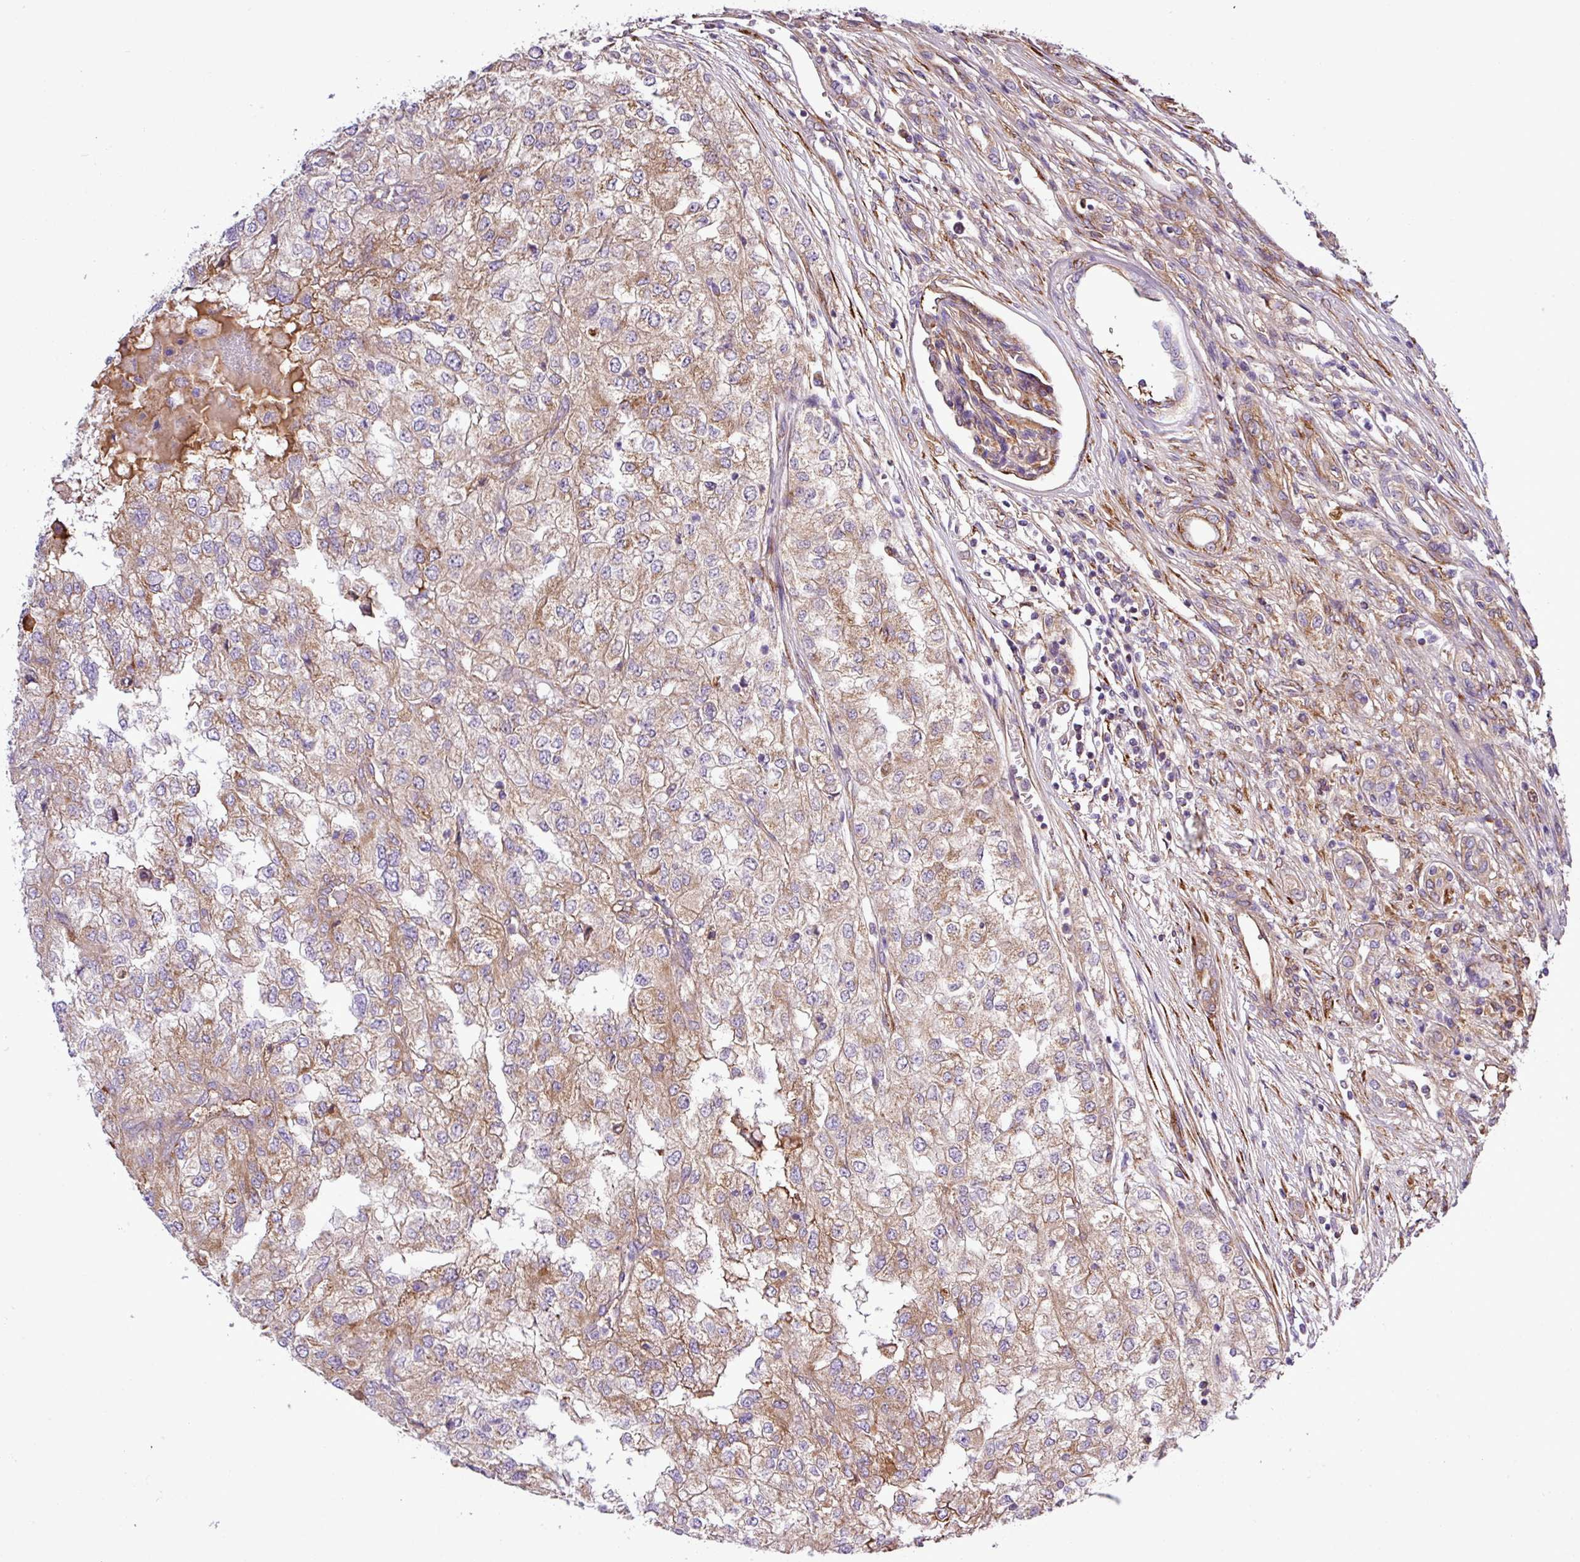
{"staining": {"intensity": "moderate", "quantity": ">75%", "location": "cytoplasmic/membranous"}, "tissue": "renal cancer", "cell_type": "Tumor cells", "image_type": "cancer", "snomed": [{"axis": "morphology", "description": "Adenocarcinoma, NOS"}, {"axis": "topography", "description": "Kidney"}], "caption": "This is an image of immunohistochemistry (IHC) staining of adenocarcinoma (renal), which shows moderate staining in the cytoplasmic/membranous of tumor cells.", "gene": "CWH43", "patient": {"sex": "female", "age": 54}}